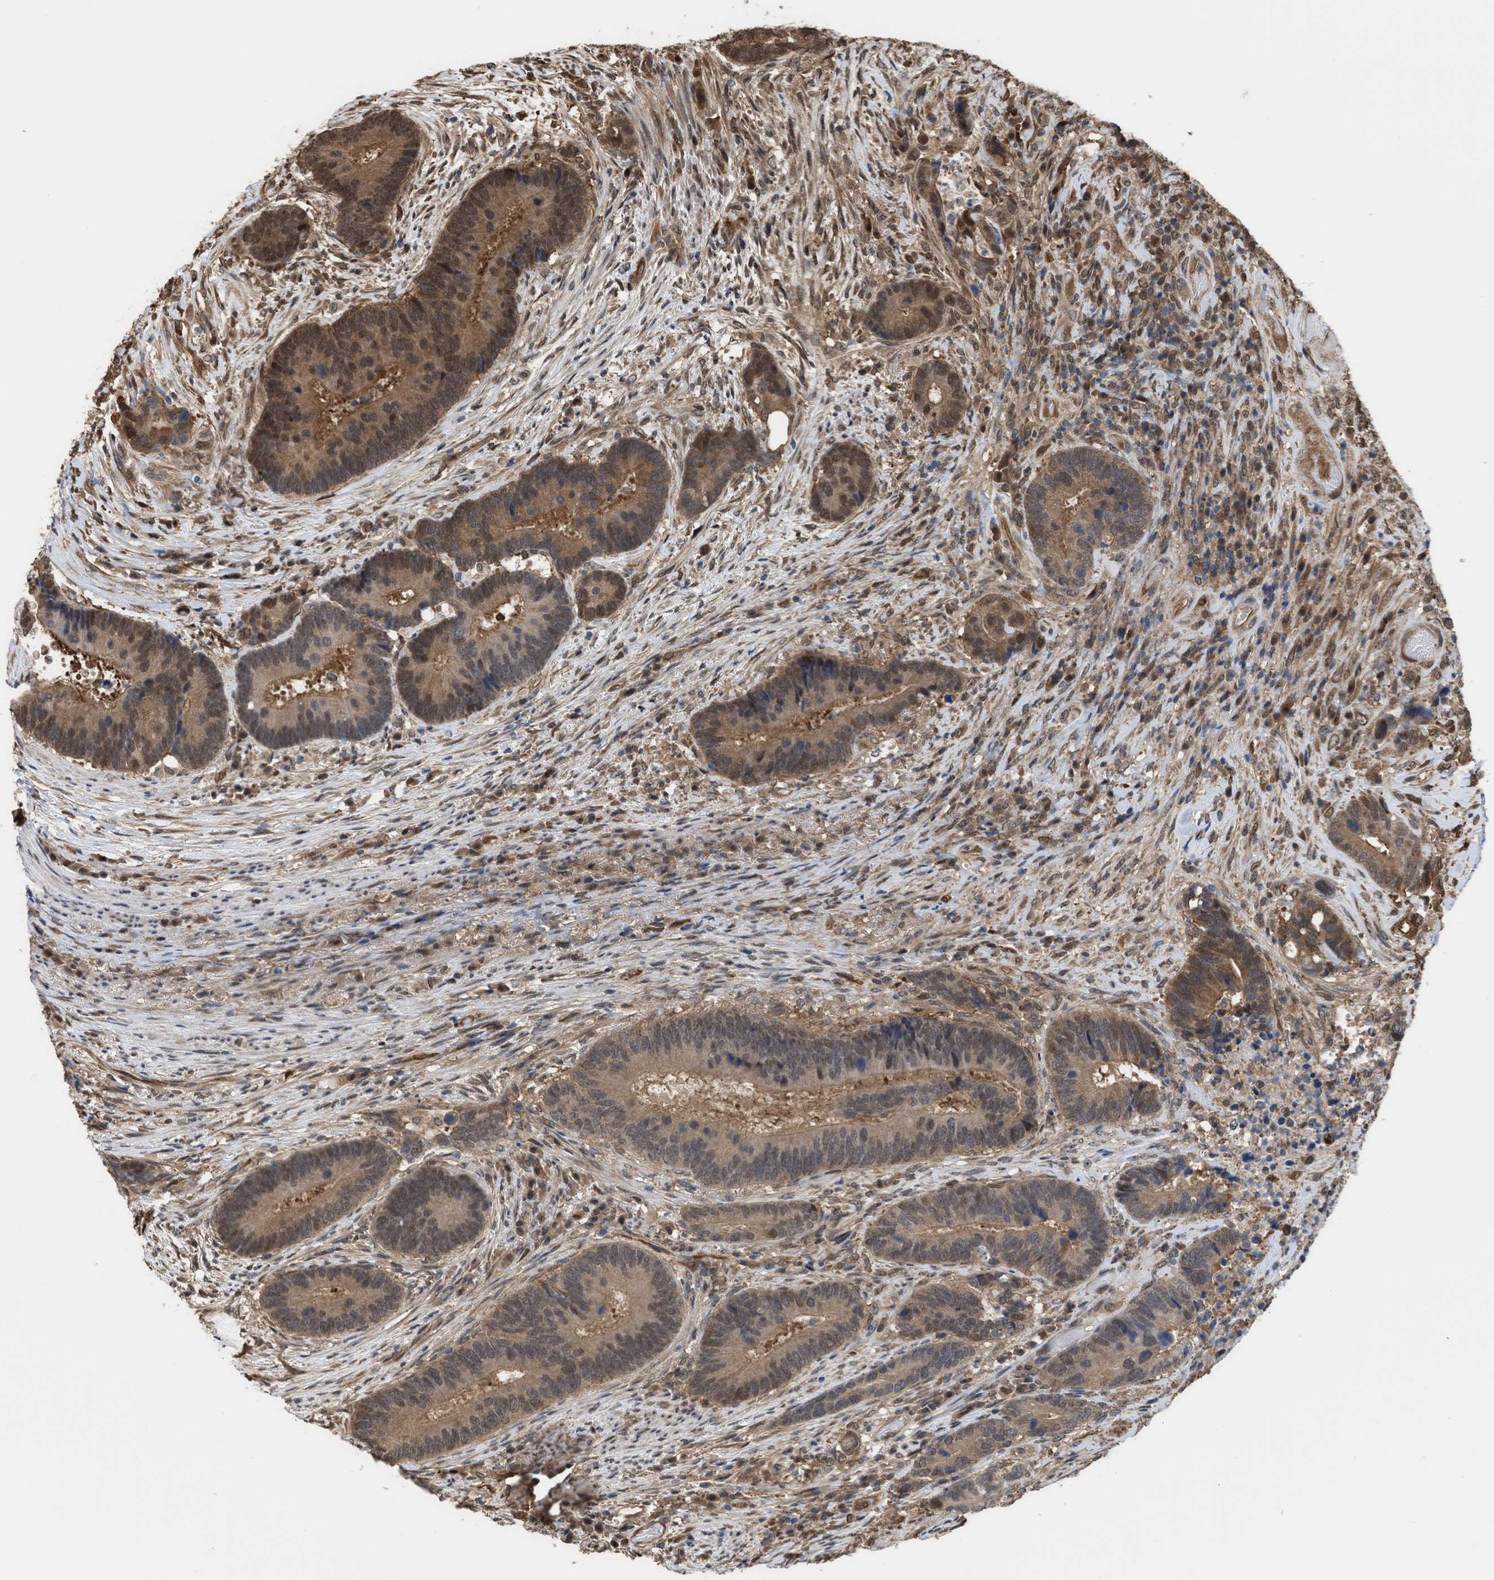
{"staining": {"intensity": "moderate", "quantity": ">75%", "location": "cytoplasmic/membranous,nuclear"}, "tissue": "colorectal cancer", "cell_type": "Tumor cells", "image_type": "cancer", "snomed": [{"axis": "morphology", "description": "Adenocarcinoma, NOS"}, {"axis": "topography", "description": "Rectum"}], "caption": "Protein expression analysis of colorectal adenocarcinoma shows moderate cytoplasmic/membranous and nuclear expression in approximately >75% of tumor cells.", "gene": "YWHAG", "patient": {"sex": "female", "age": 89}}